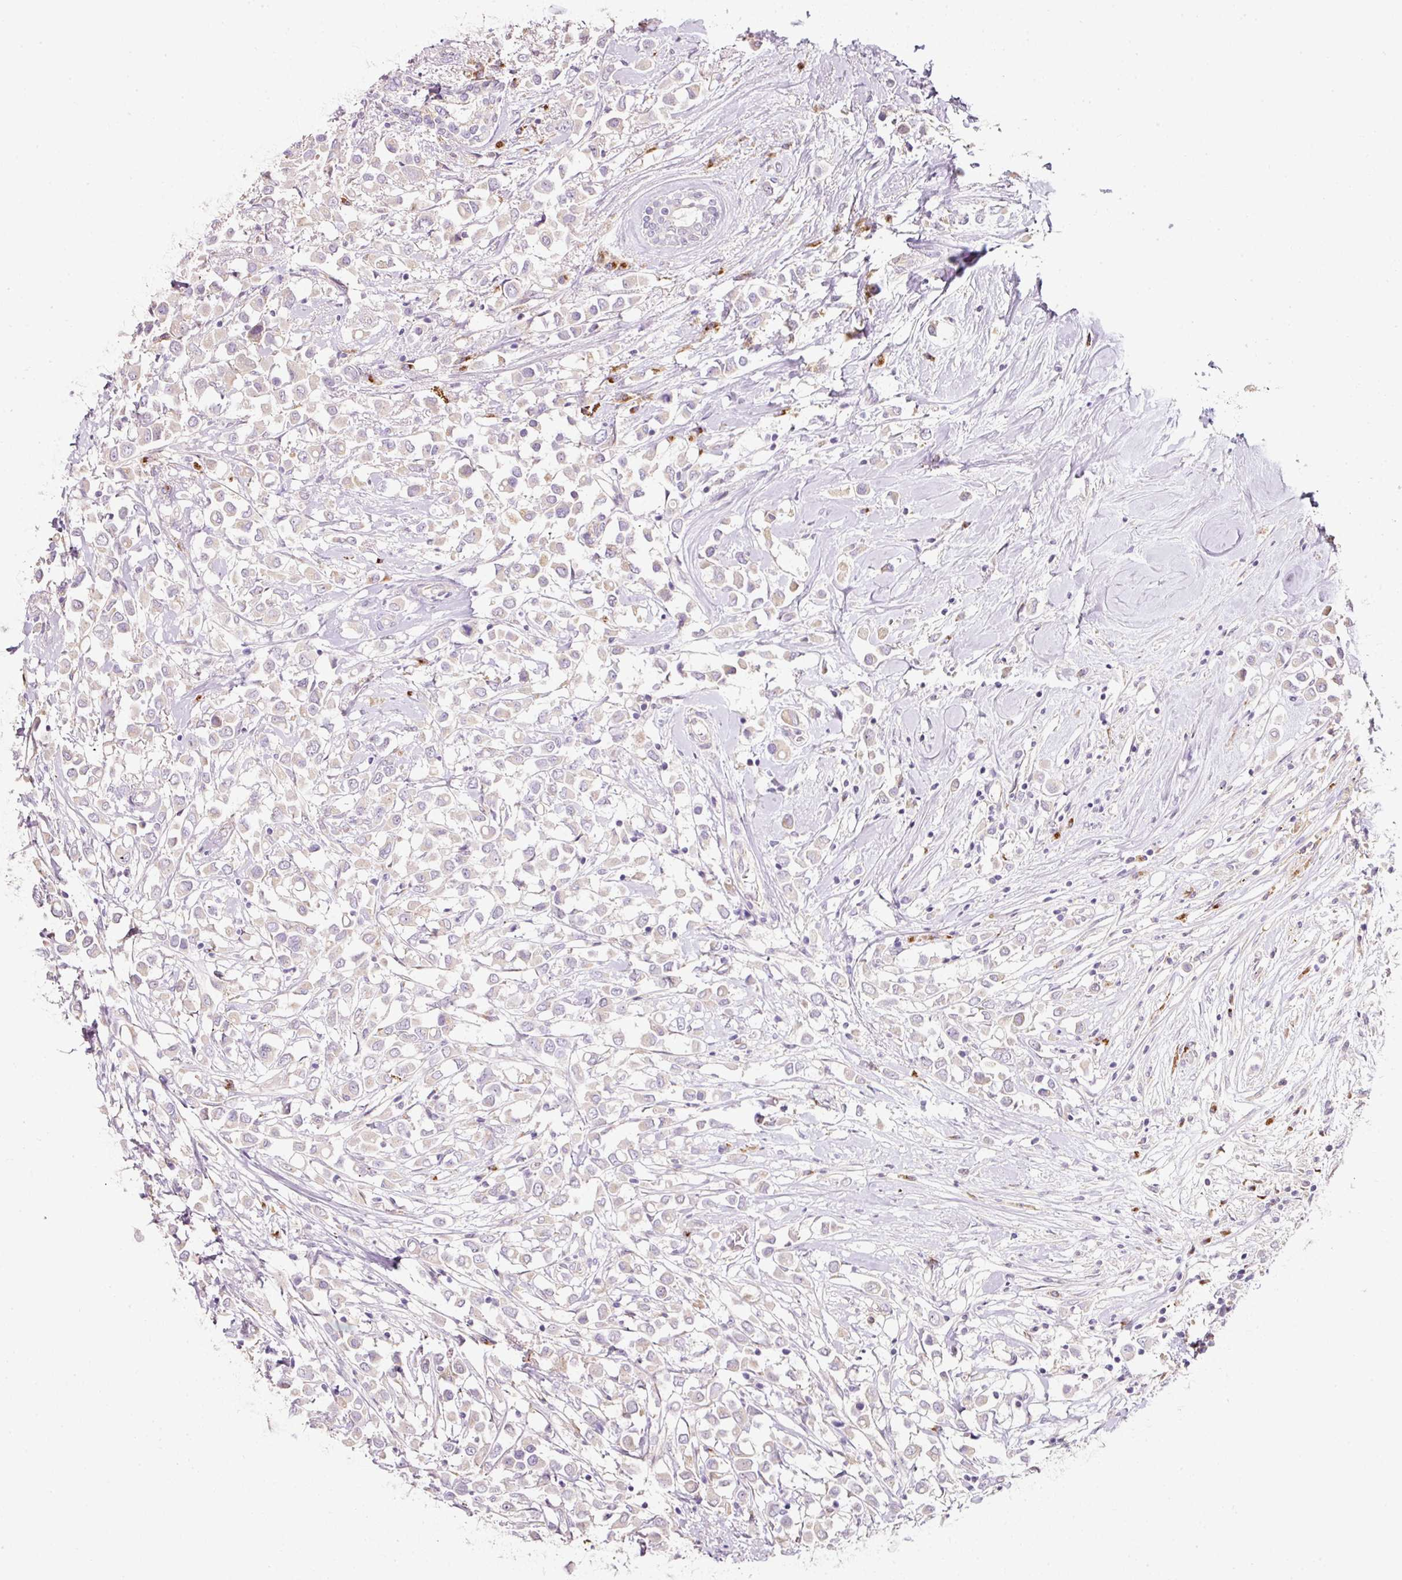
{"staining": {"intensity": "negative", "quantity": "none", "location": "none"}, "tissue": "breast cancer", "cell_type": "Tumor cells", "image_type": "cancer", "snomed": [{"axis": "morphology", "description": "Duct carcinoma"}, {"axis": "topography", "description": "Breast"}], "caption": "Immunohistochemistry histopathology image of invasive ductal carcinoma (breast) stained for a protein (brown), which displays no staining in tumor cells. (DAB immunohistochemistry (IHC) visualized using brightfield microscopy, high magnification).", "gene": "NBPF11", "patient": {"sex": "female", "age": 61}}